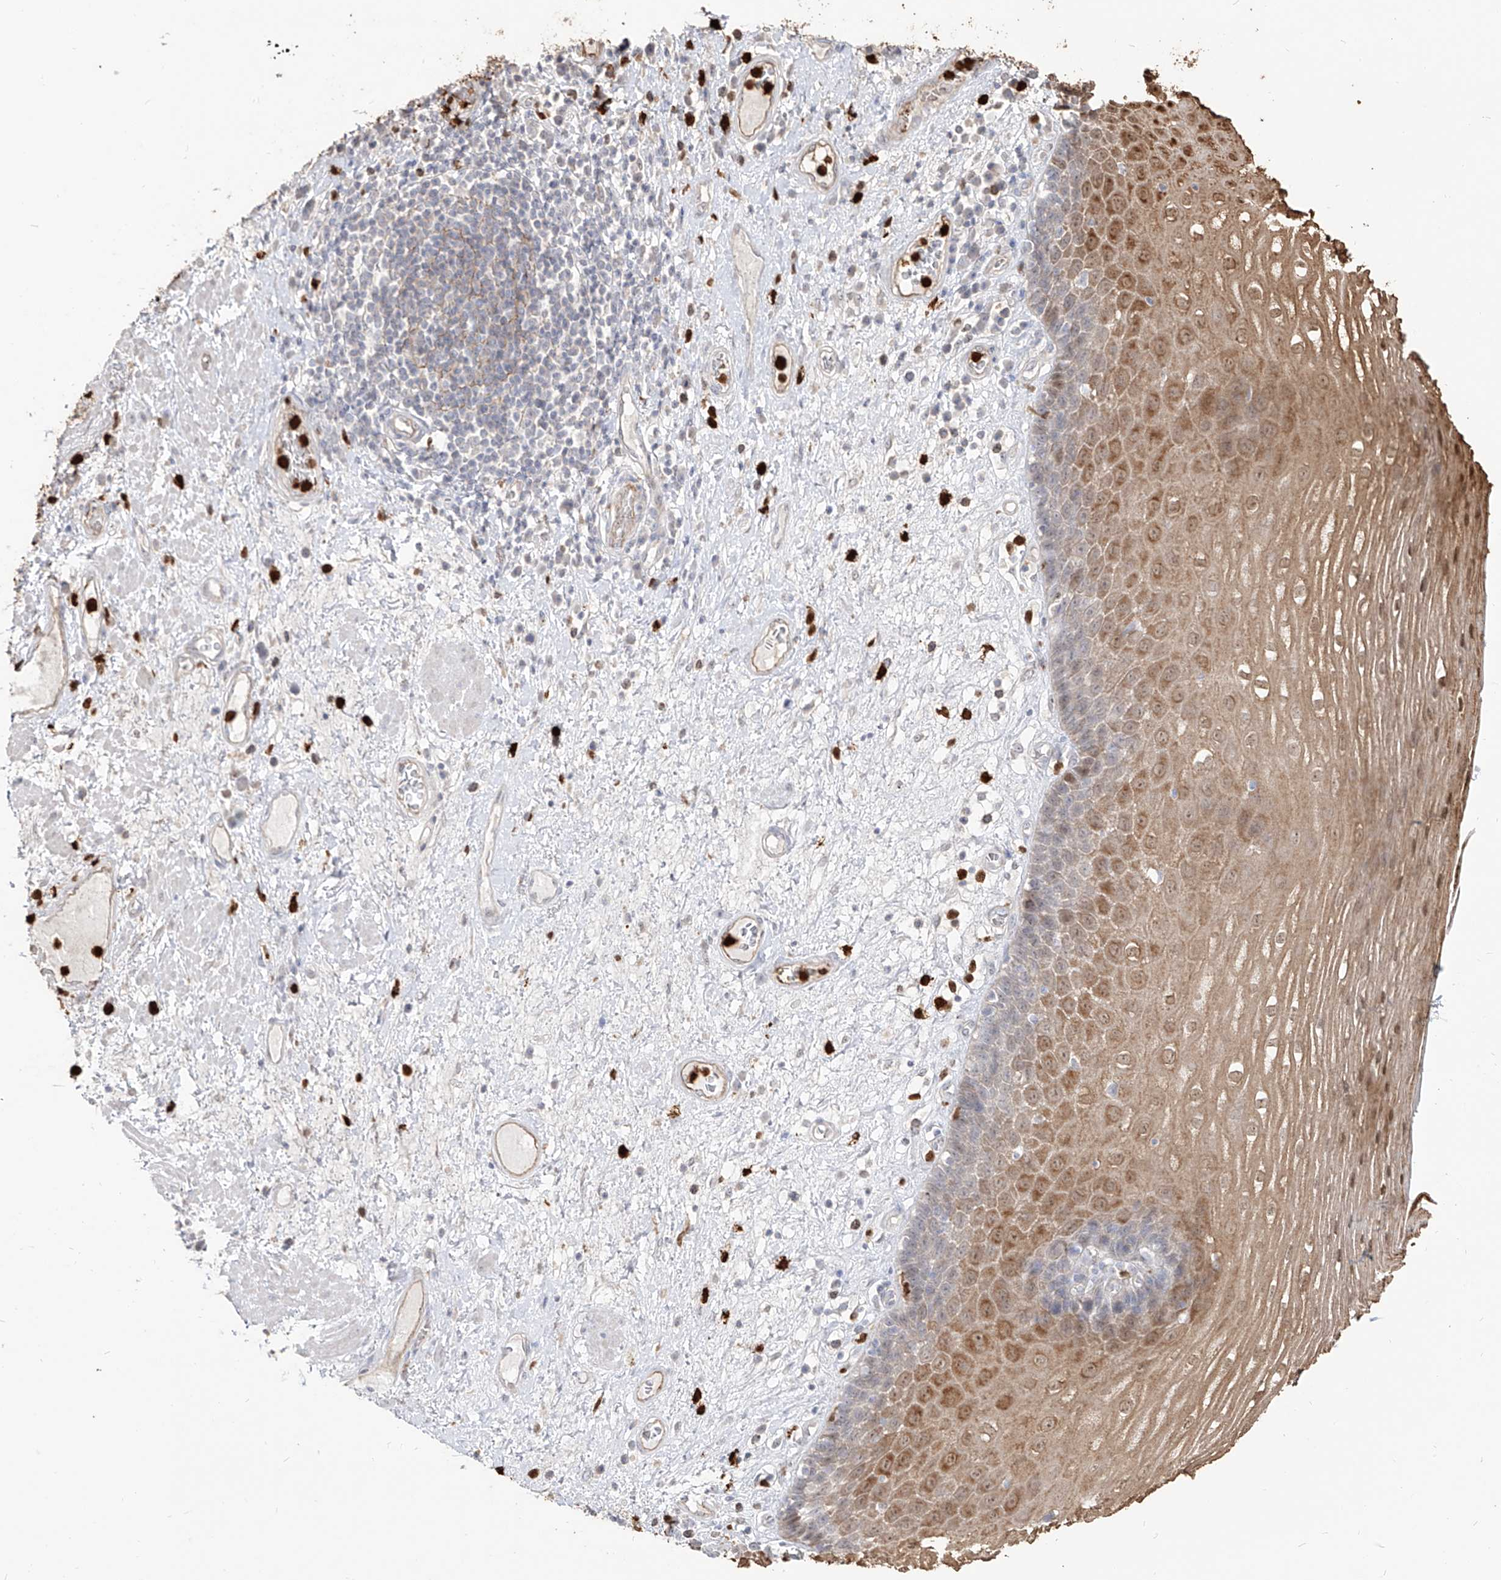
{"staining": {"intensity": "moderate", "quantity": "25%-75%", "location": "cytoplasmic/membranous,nuclear"}, "tissue": "esophagus", "cell_type": "Squamous epithelial cells", "image_type": "normal", "snomed": [{"axis": "morphology", "description": "Normal tissue, NOS"}, {"axis": "morphology", "description": "Adenocarcinoma, NOS"}, {"axis": "topography", "description": "Esophagus"}], "caption": "This histopathology image displays immunohistochemistry staining of benign human esophagus, with medium moderate cytoplasmic/membranous,nuclear positivity in approximately 25%-75% of squamous epithelial cells.", "gene": "ZNF227", "patient": {"sex": "male", "age": 62}}